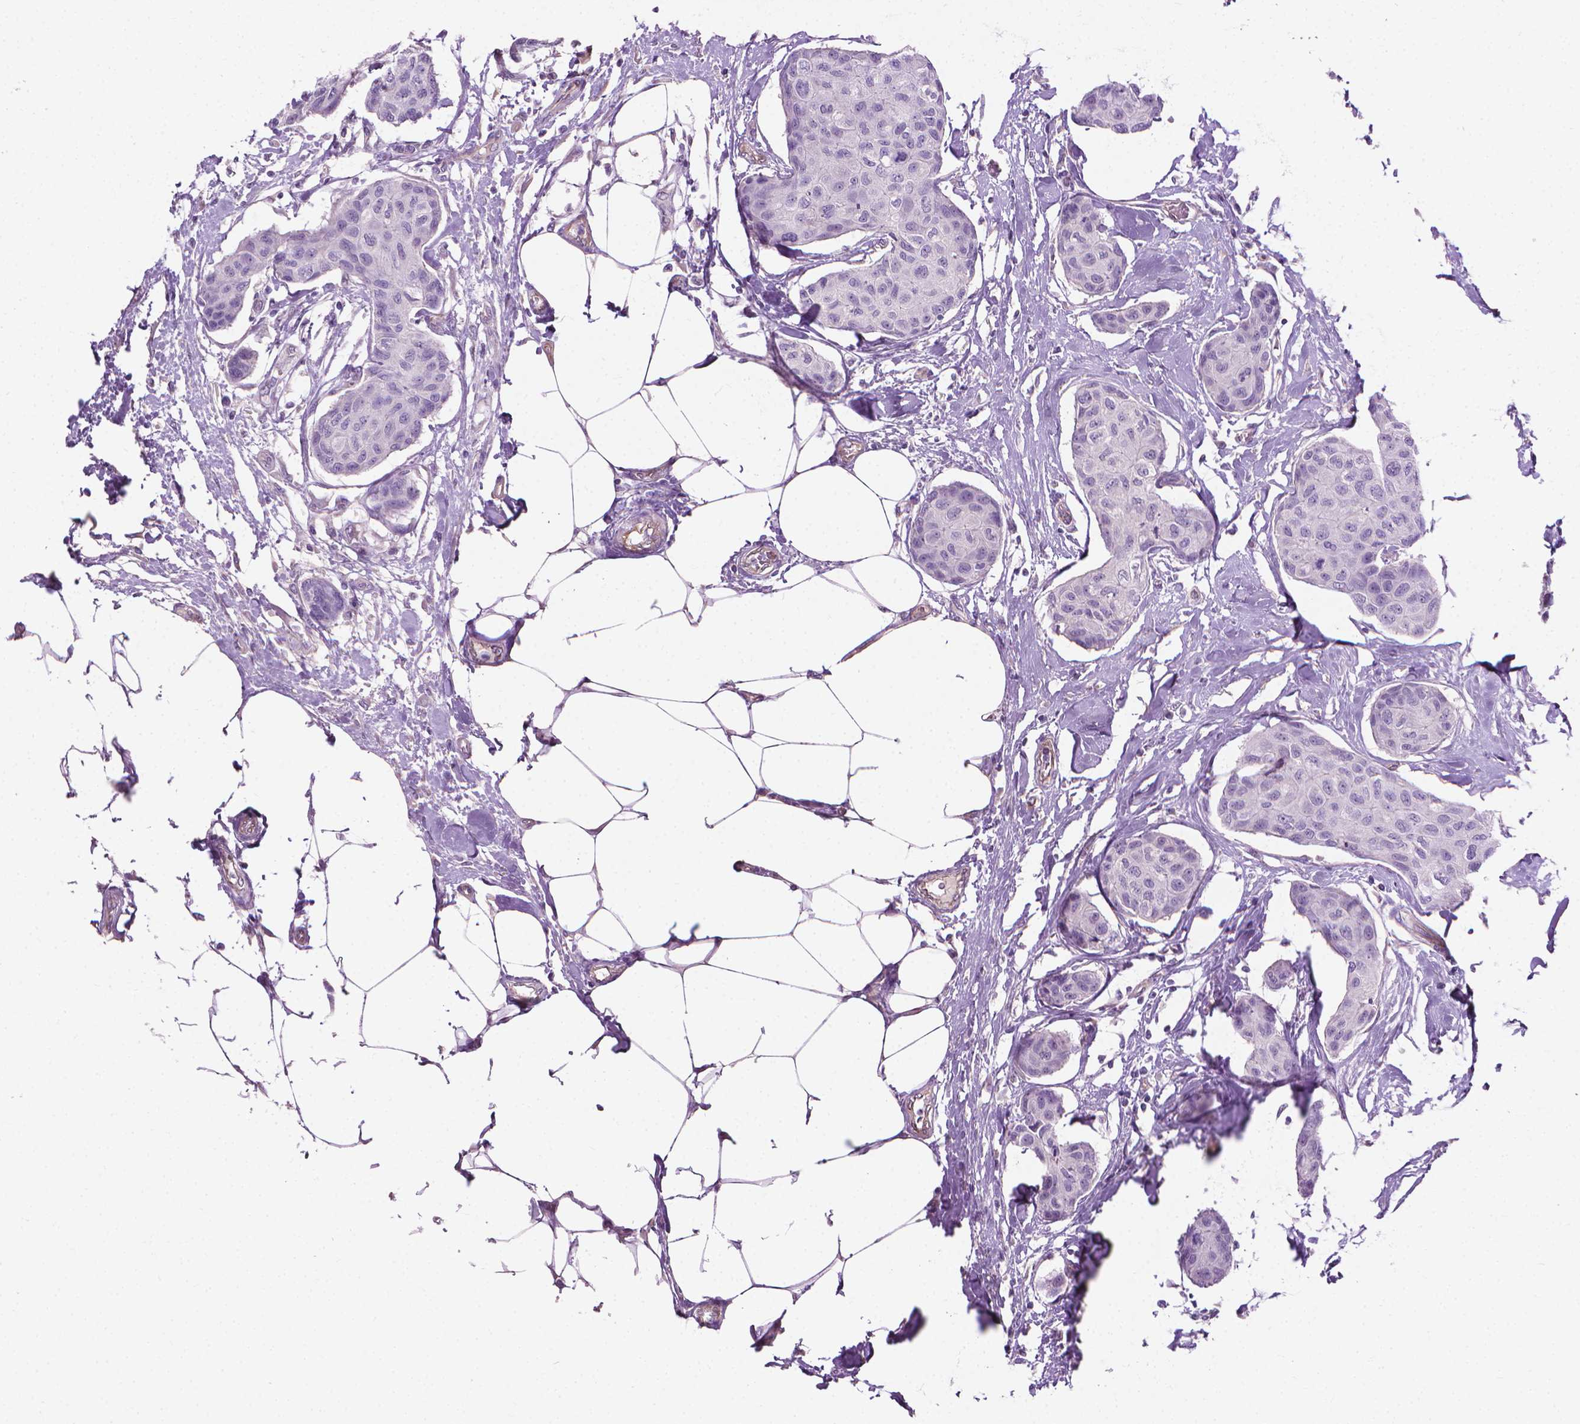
{"staining": {"intensity": "negative", "quantity": "none", "location": "none"}, "tissue": "breast cancer", "cell_type": "Tumor cells", "image_type": "cancer", "snomed": [{"axis": "morphology", "description": "Duct carcinoma"}, {"axis": "topography", "description": "Breast"}], "caption": "Image shows no significant protein expression in tumor cells of breast infiltrating ductal carcinoma.", "gene": "KRT73", "patient": {"sex": "female", "age": 80}}